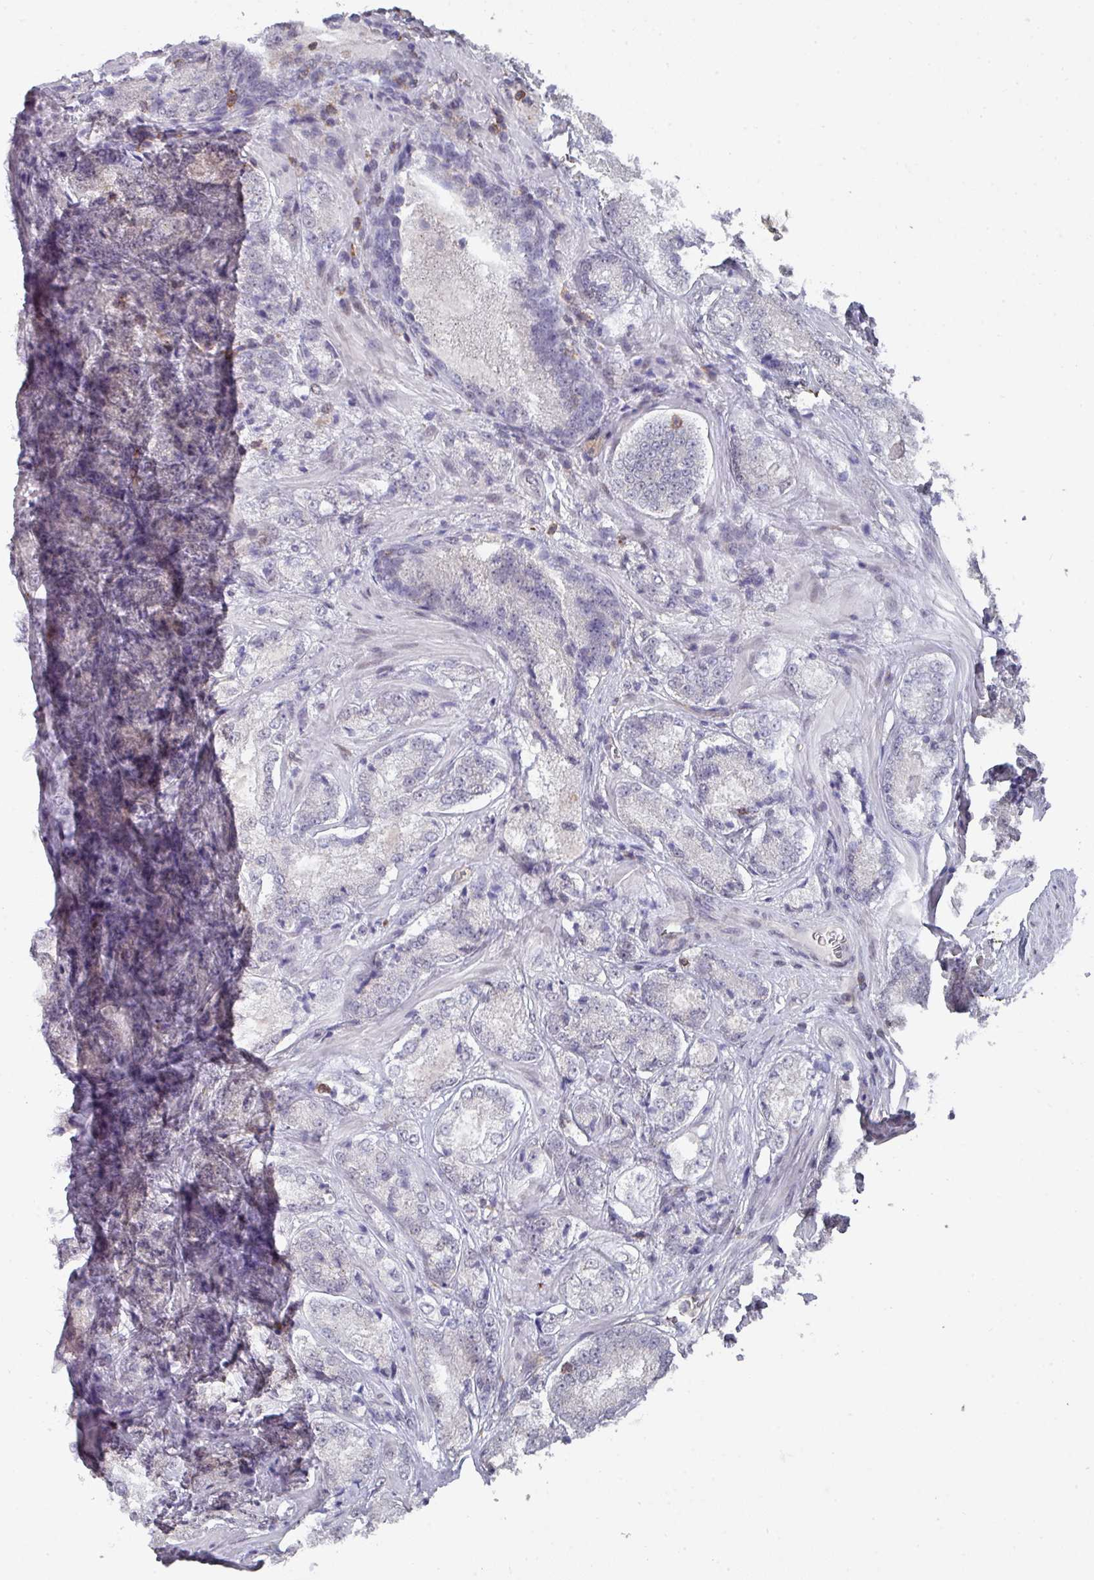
{"staining": {"intensity": "negative", "quantity": "none", "location": "none"}, "tissue": "prostate cancer", "cell_type": "Tumor cells", "image_type": "cancer", "snomed": [{"axis": "morphology", "description": "Adenocarcinoma, Low grade"}, {"axis": "topography", "description": "Prostate"}], "caption": "Prostate cancer was stained to show a protein in brown. There is no significant staining in tumor cells. The staining was performed using DAB (3,3'-diaminobenzidine) to visualize the protein expression in brown, while the nuclei were stained in blue with hematoxylin (Magnification: 20x).", "gene": "RASAL3", "patient": {"sex": "male", "age": 74}}